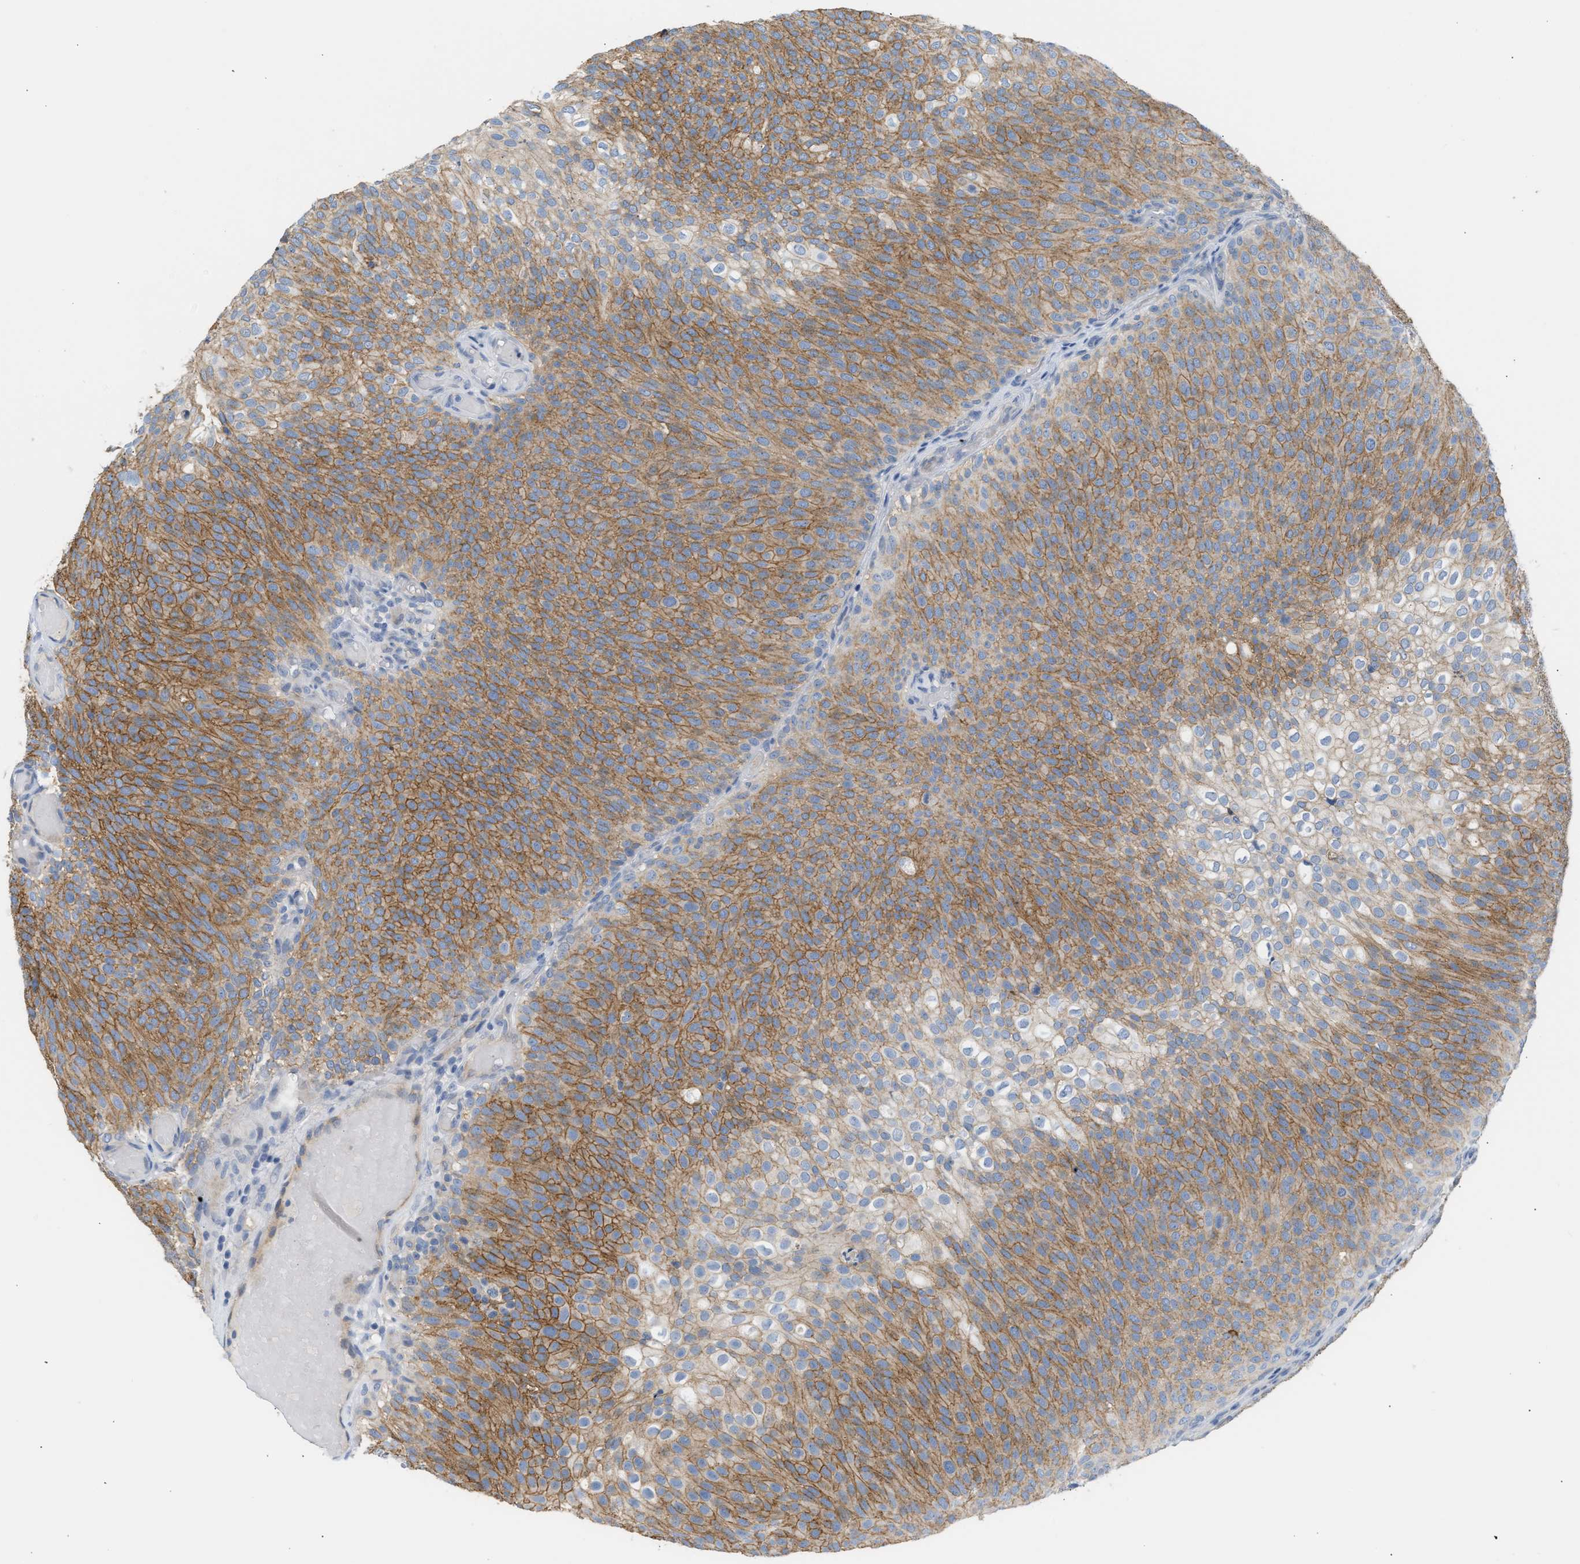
{"staining": {"intensity": "moderate", "quantity": ">75%", "location": "cytoplasmic/membranous"}, "tissue": "urothelial cancer", "cell_type": "Tumor cells", "image_type": "cancer", "snomed": [{"axis": "morphology", "description": "Urothelial carcinoma, Low grade"}, {"axis": "topography", "description": "Urinary bladder"}], "caption": "This photomicrograph shows urothelial carcinoma (low-grade) stained with immunohistochemistry (IHC) to label a protein in brown. The cytoplasmic/membranous of tumor cells show moderate positivity for the protein. Nuclei are counter-stained blue.", "gene": "ERBB2", "patient": {"sex": "male", "age": 78}}